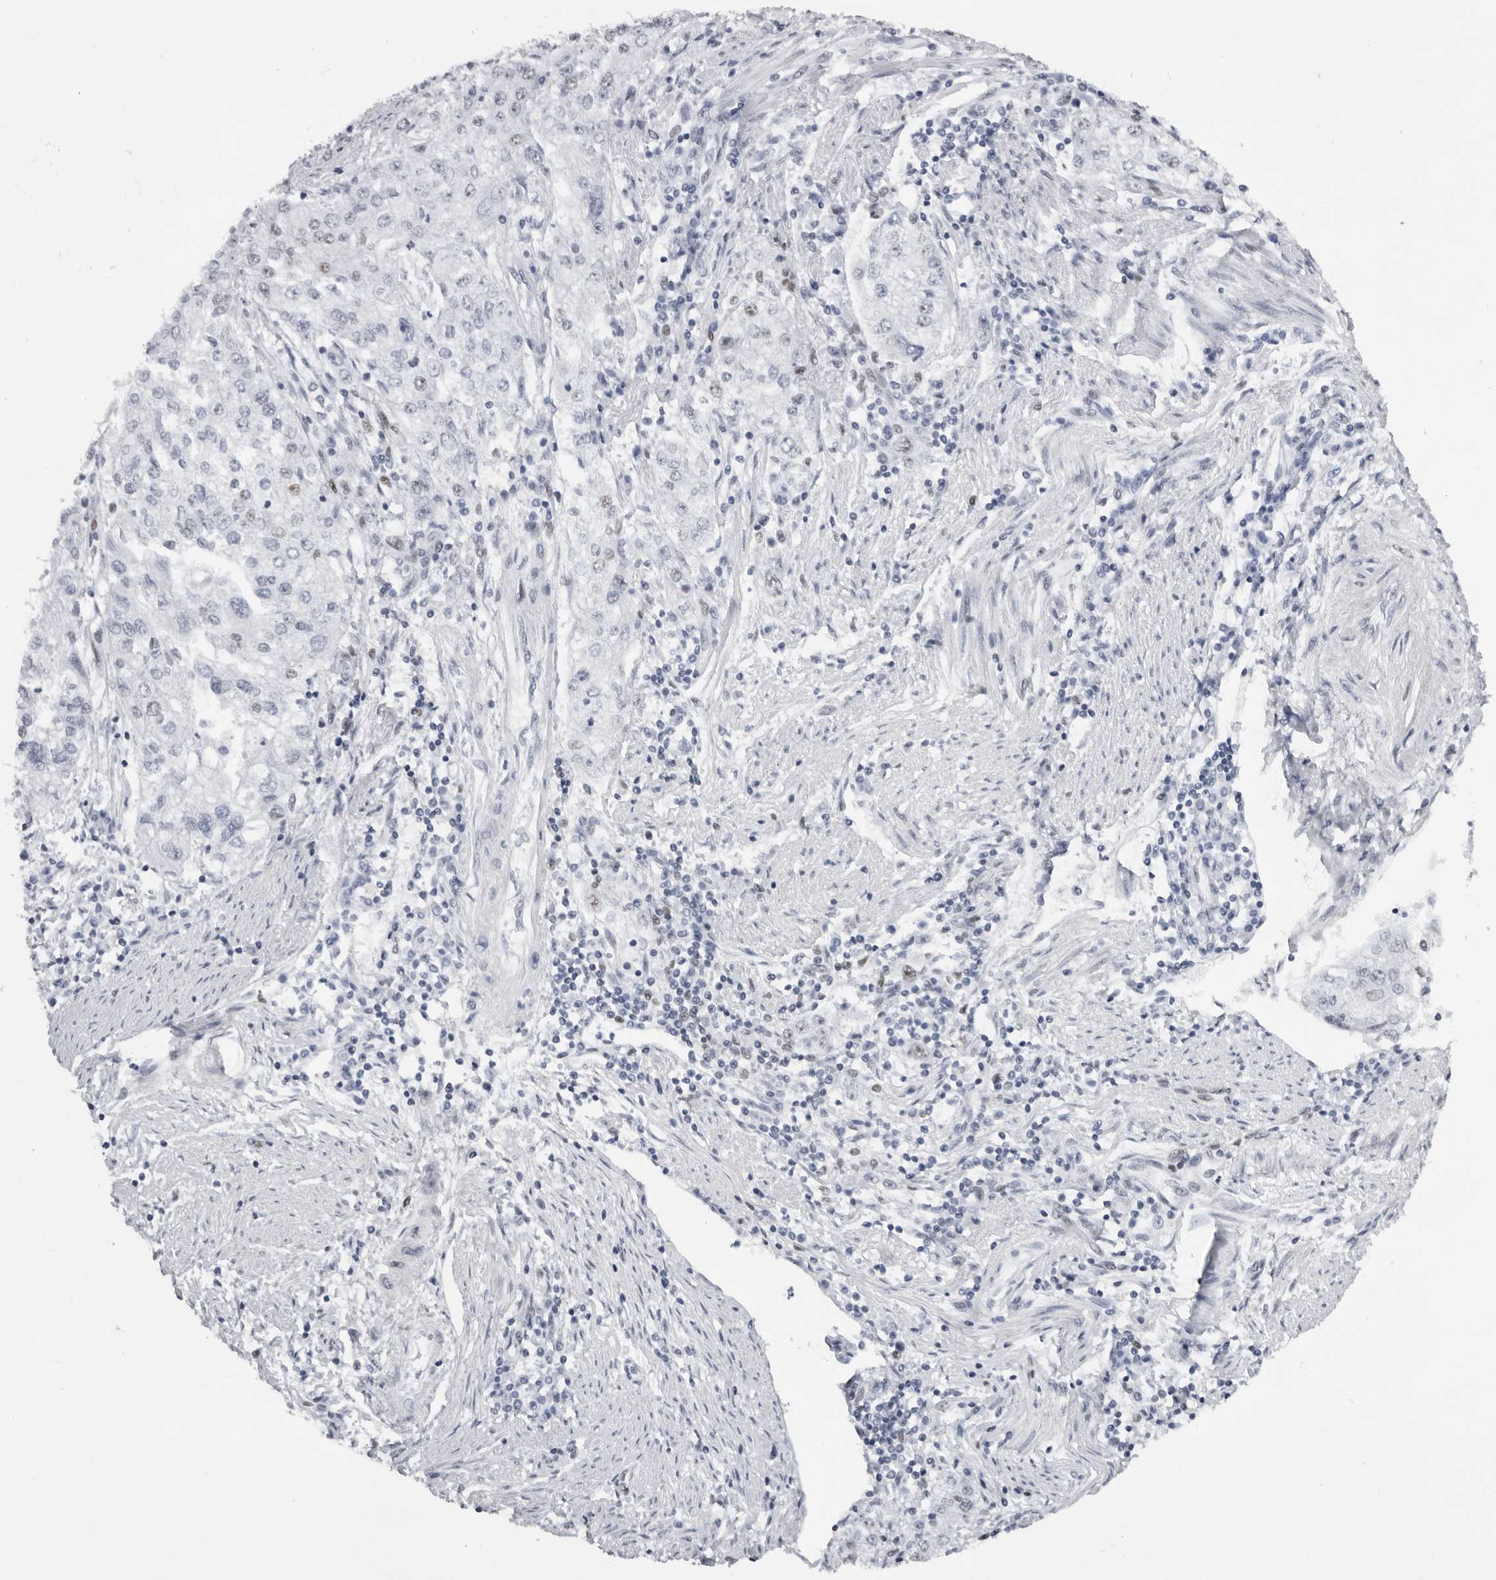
{"staining": {"intensity": "negative", "quantity": "none", "location": "none"}, "tissue": "endometrial cancer", "cell_type": "Tumor cells", "image_type": "cancer", "snomed": [{"axis": "morphology", "description": "Adenocarcinoma, NOS"}, {"axis": "topography", "description": "Endometrium"}], "caption": "This is an immunohistochemistry (IHC) photomicrograph of endometrial cancer. There is no expression in tumor cells.", "gene": "IRF2BP2", "patient": {"sex": "female", "age": 49}}